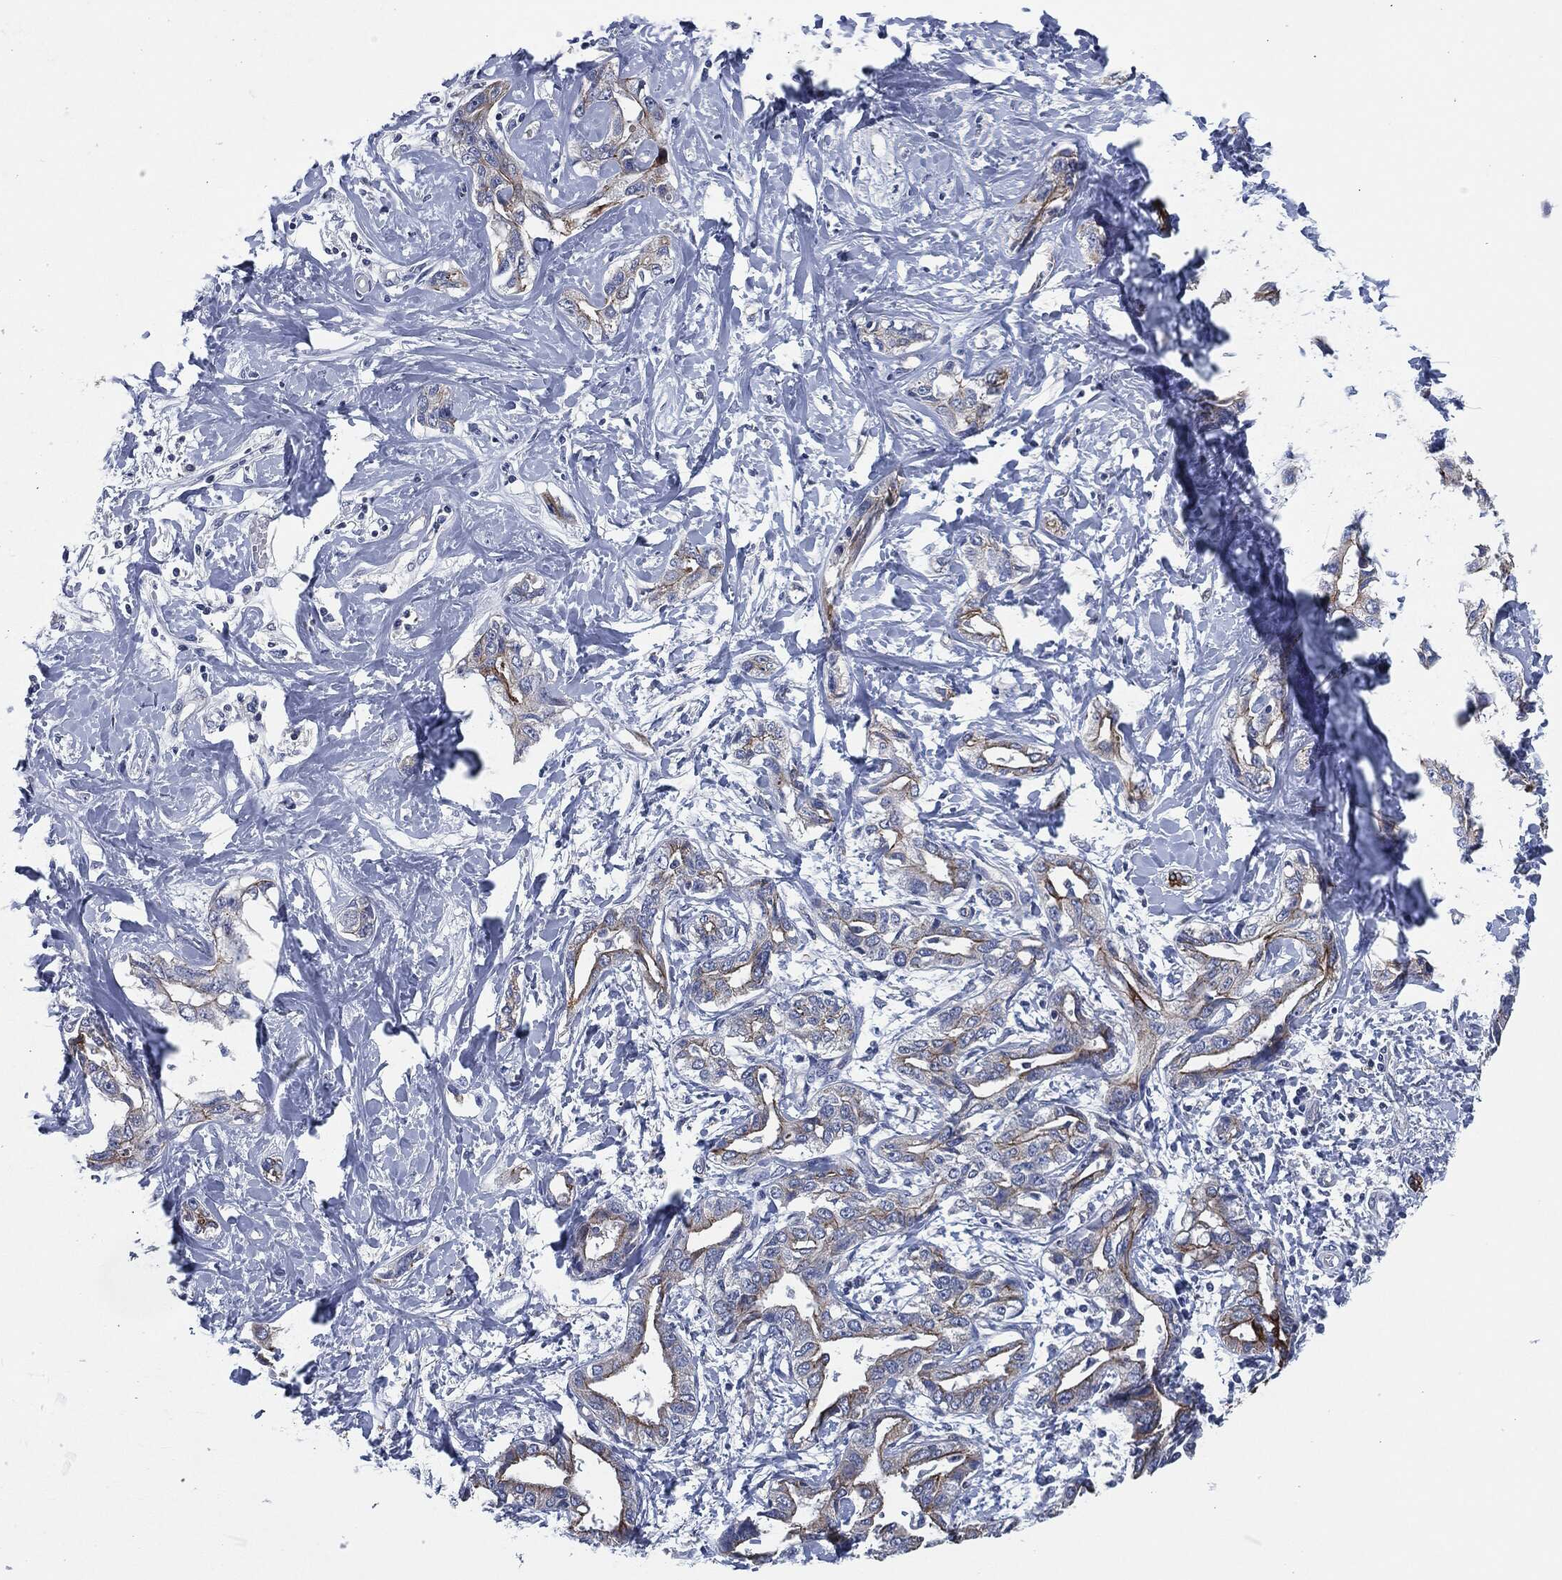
{"staining": {"intensity": "weak", "quantity": "<25%", "location": "cytoplasmic/membranous"}, "tissue": "liver cancer", "cell_type": "Tumor cells", "image_type": "cancer", "snomed": [{"axis": "morphology", "description": "Cholangiocarcinoma"}, {"axis": "topography", "description": "Liver"}], "caption": "This micrograph is of liver cancer stained with immunohistochemistry (IHC) to label a protein in brown with the nuclei are counter-stained blue. There is no staining in tumor cells.", "gene": "SHROOM2", "patient": {"sex": "male", "age": 59}}